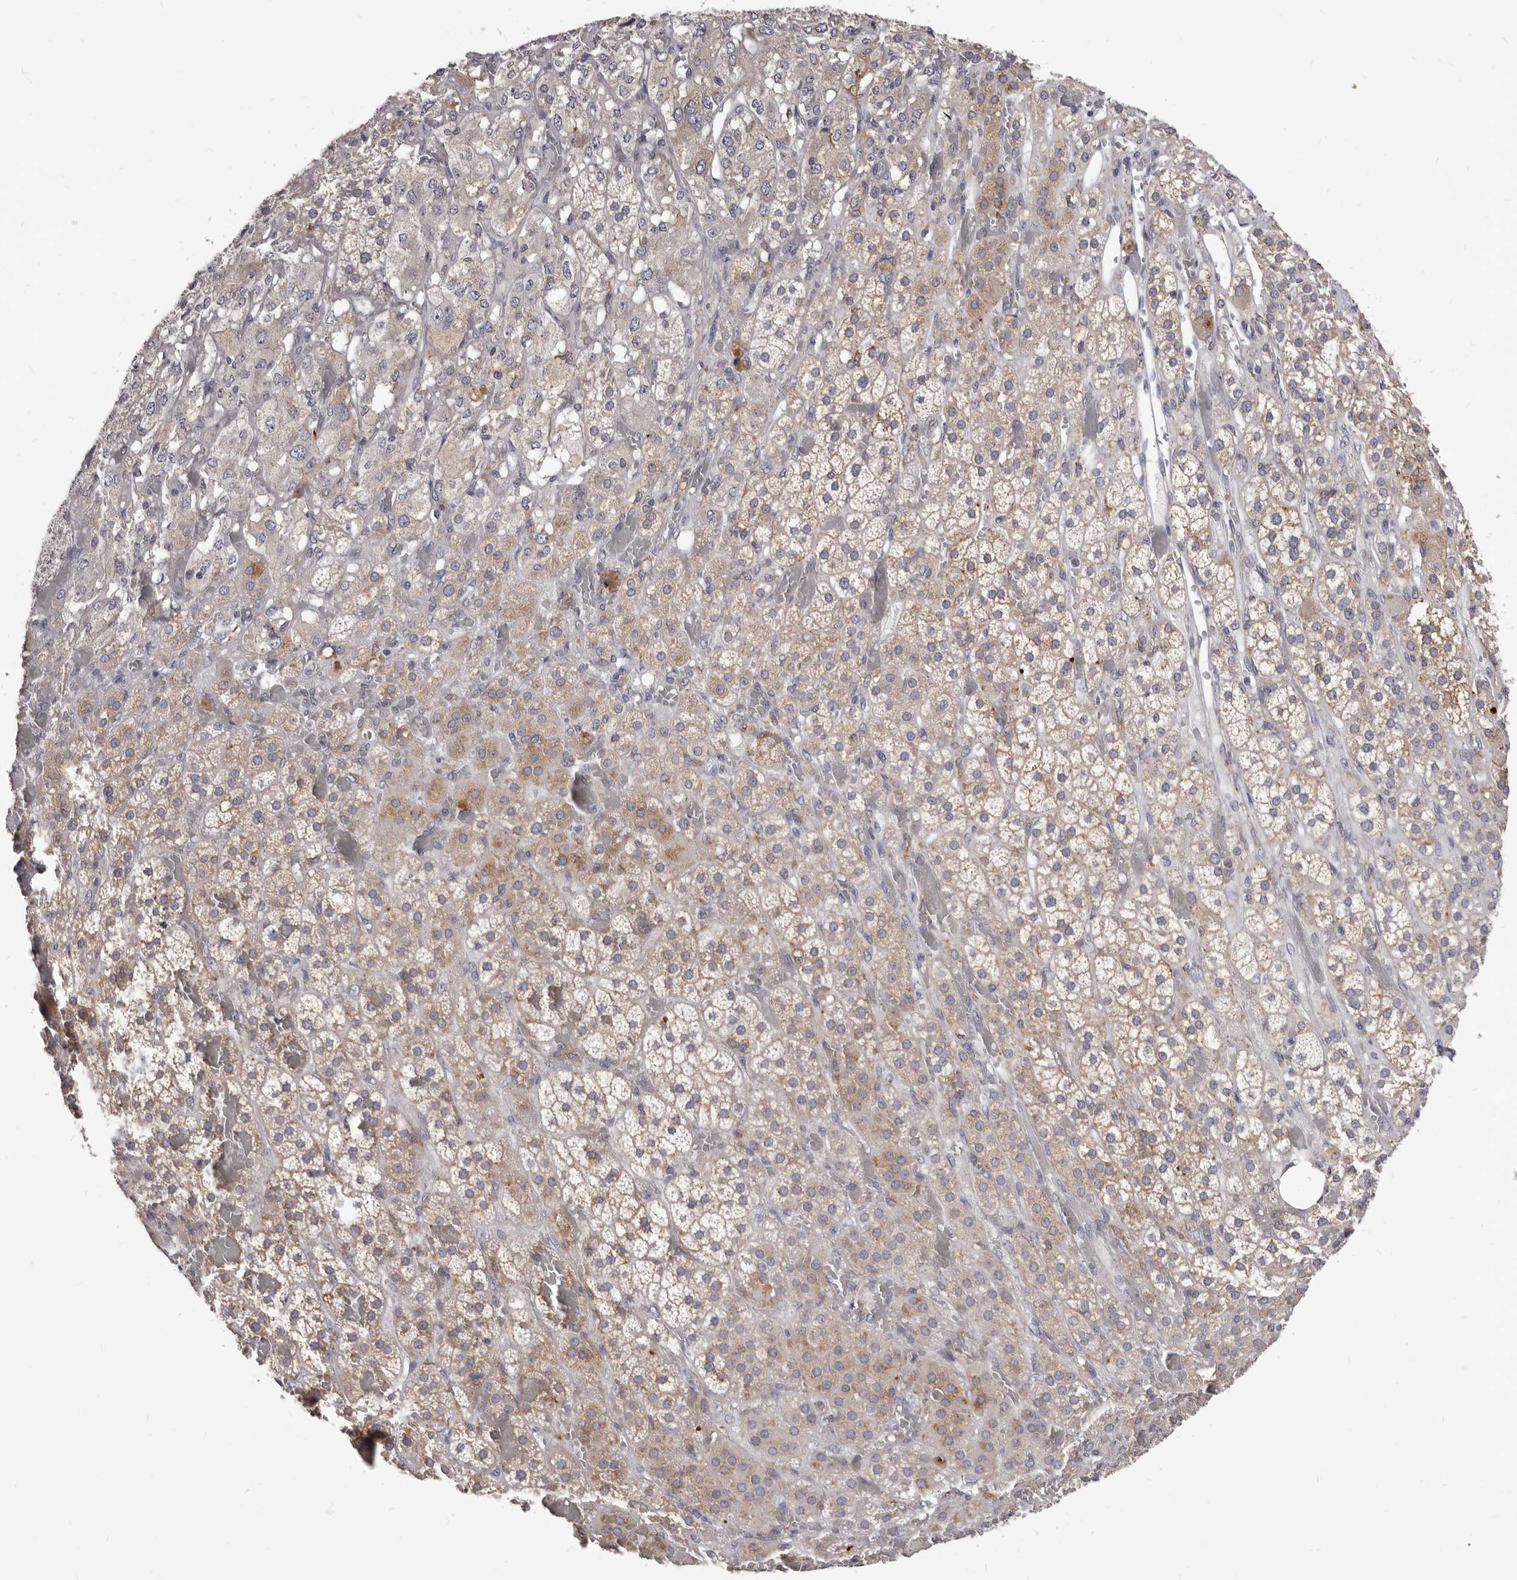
{"staining": {"intensity": "moderate", "quantity": ">75%", "location": "cytoplasmic/membranous"}, "tissue": "adrenal gland", "cell_type": "Glandular cells", "image_type": "normal", "snomed": [{"axis": "morphology", "description": "Normal tissue, NOS"}, {"axis": "topography", "description": "Adrenal gland"}], "caption": "Immunohistochemistry (IHC) of unremarkable adrenal gland exhibits medium levels of moderate cytoplasmic/membranous positivity in about >75% of glandular cells.", "gene": "PI4K2A", "patient": {"sex": "female", "age": 59}}